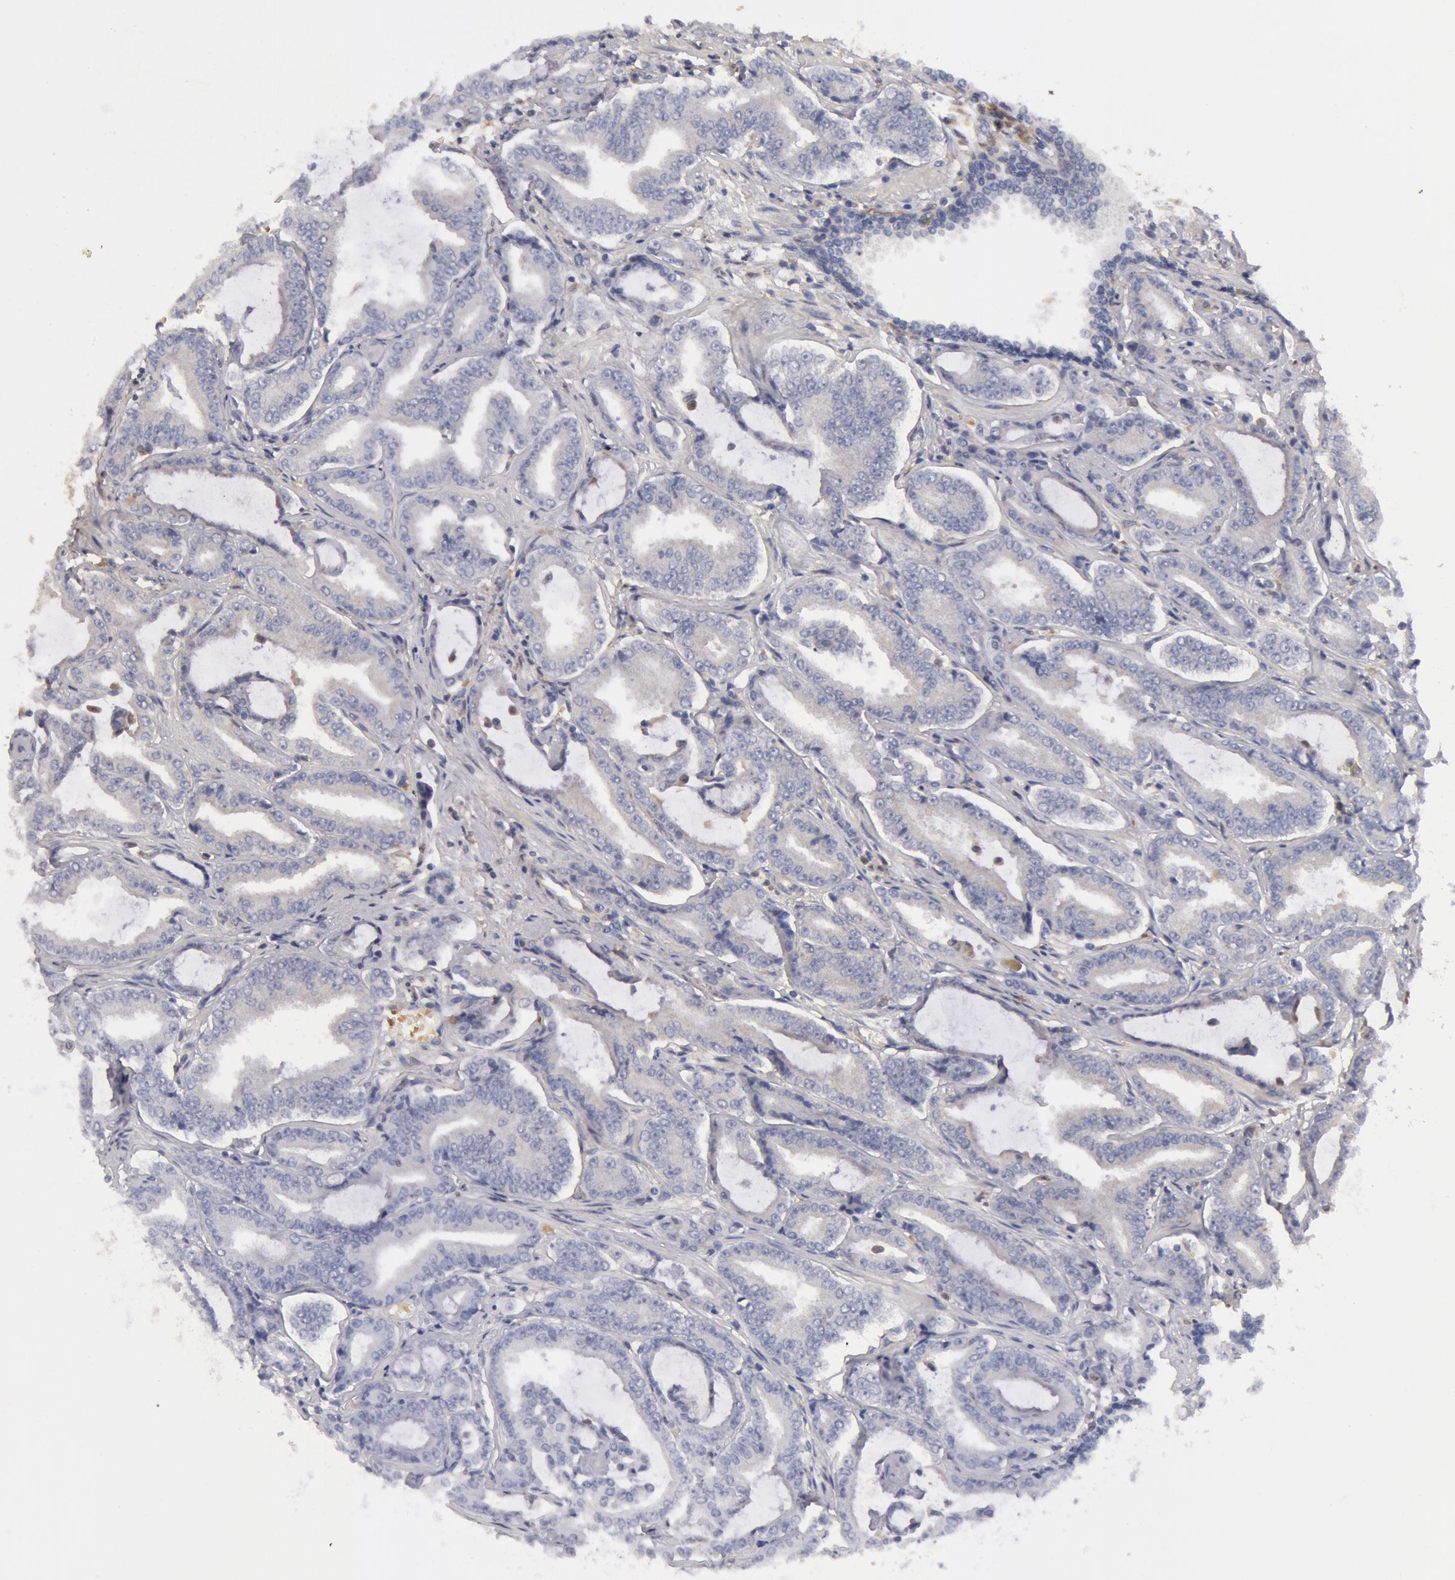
{"staining": {"intensity": "negative", "quantity": "none", "location": "none"}, "tissue": "prostate cancer", "cell_type": "Tumor cells", "image_type": "cancer", "snomed": [{"axis": "morphology", "description": "Adenocarcinoma, Low grade"}, {"axis": "topography", "description": "Prostate"}], "caption": "This image is of prostate adenocarcinoma (low-grade) stained with IHC to label a protein in brown with the nuclei are counter-stained blue. There is no staining in tumor cells.", "gene": "SYK", "patient": {"sex": "male", "age": 65}}